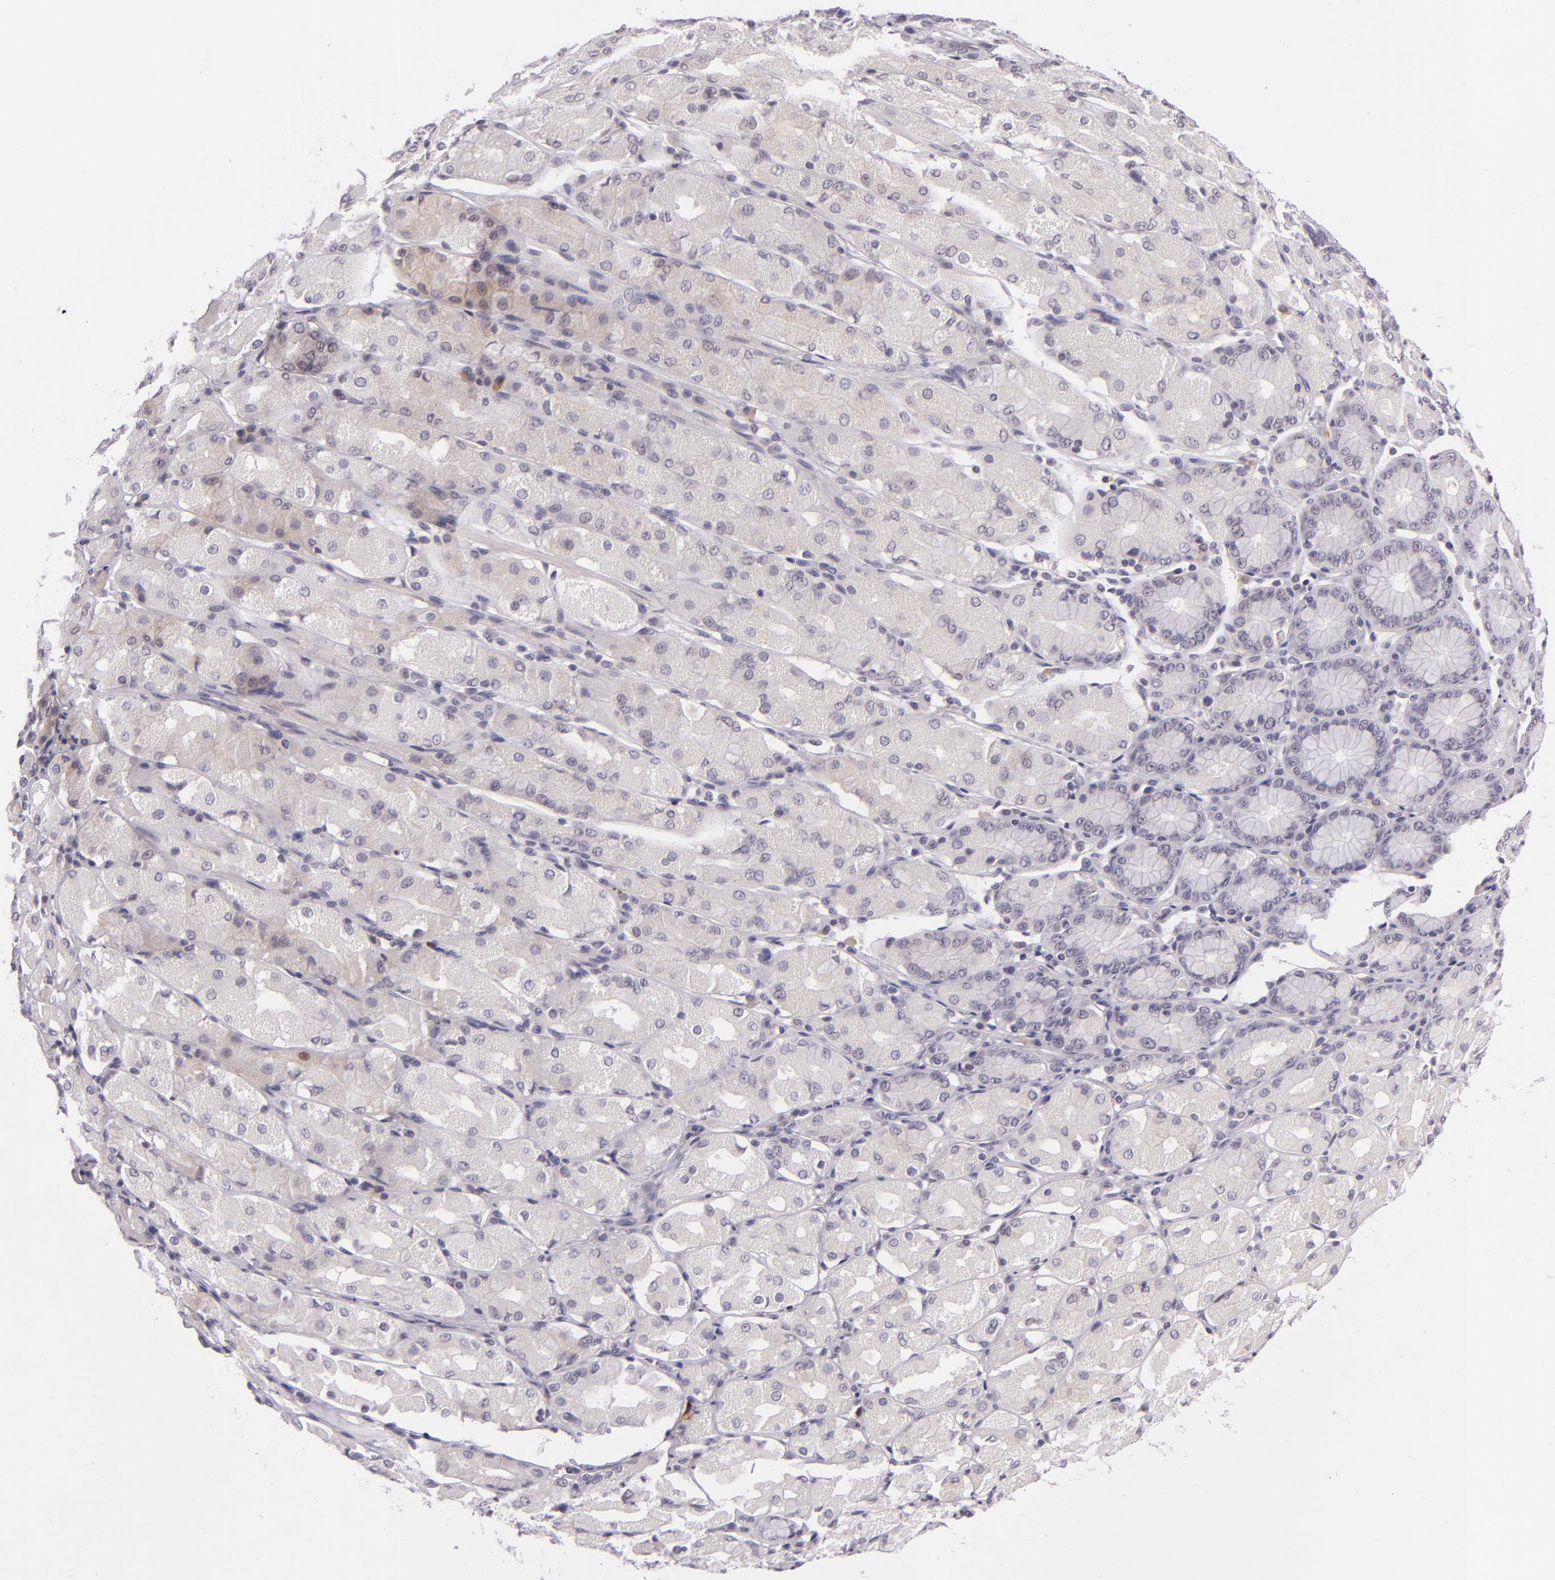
{"staining": {"intensity": "negative", "quantity": "none", "location": "none"}, "tissue": "stomach cancer", "cell_type": "Tumor cells", "image_type": "cancer", "snomed": [{"axis": "morphology", "description": "Adenocarcinoma, NOS"}, {"axis": "topography", "description": "Stomach, upper"}], "caption": "This is an immunohistochemistry (IHC) micrograph of adenocarcinoma (stomach). There is no staining in tumor cells.", "gene": "DAG1", "patient": {"sex": "male", "age": 71}}